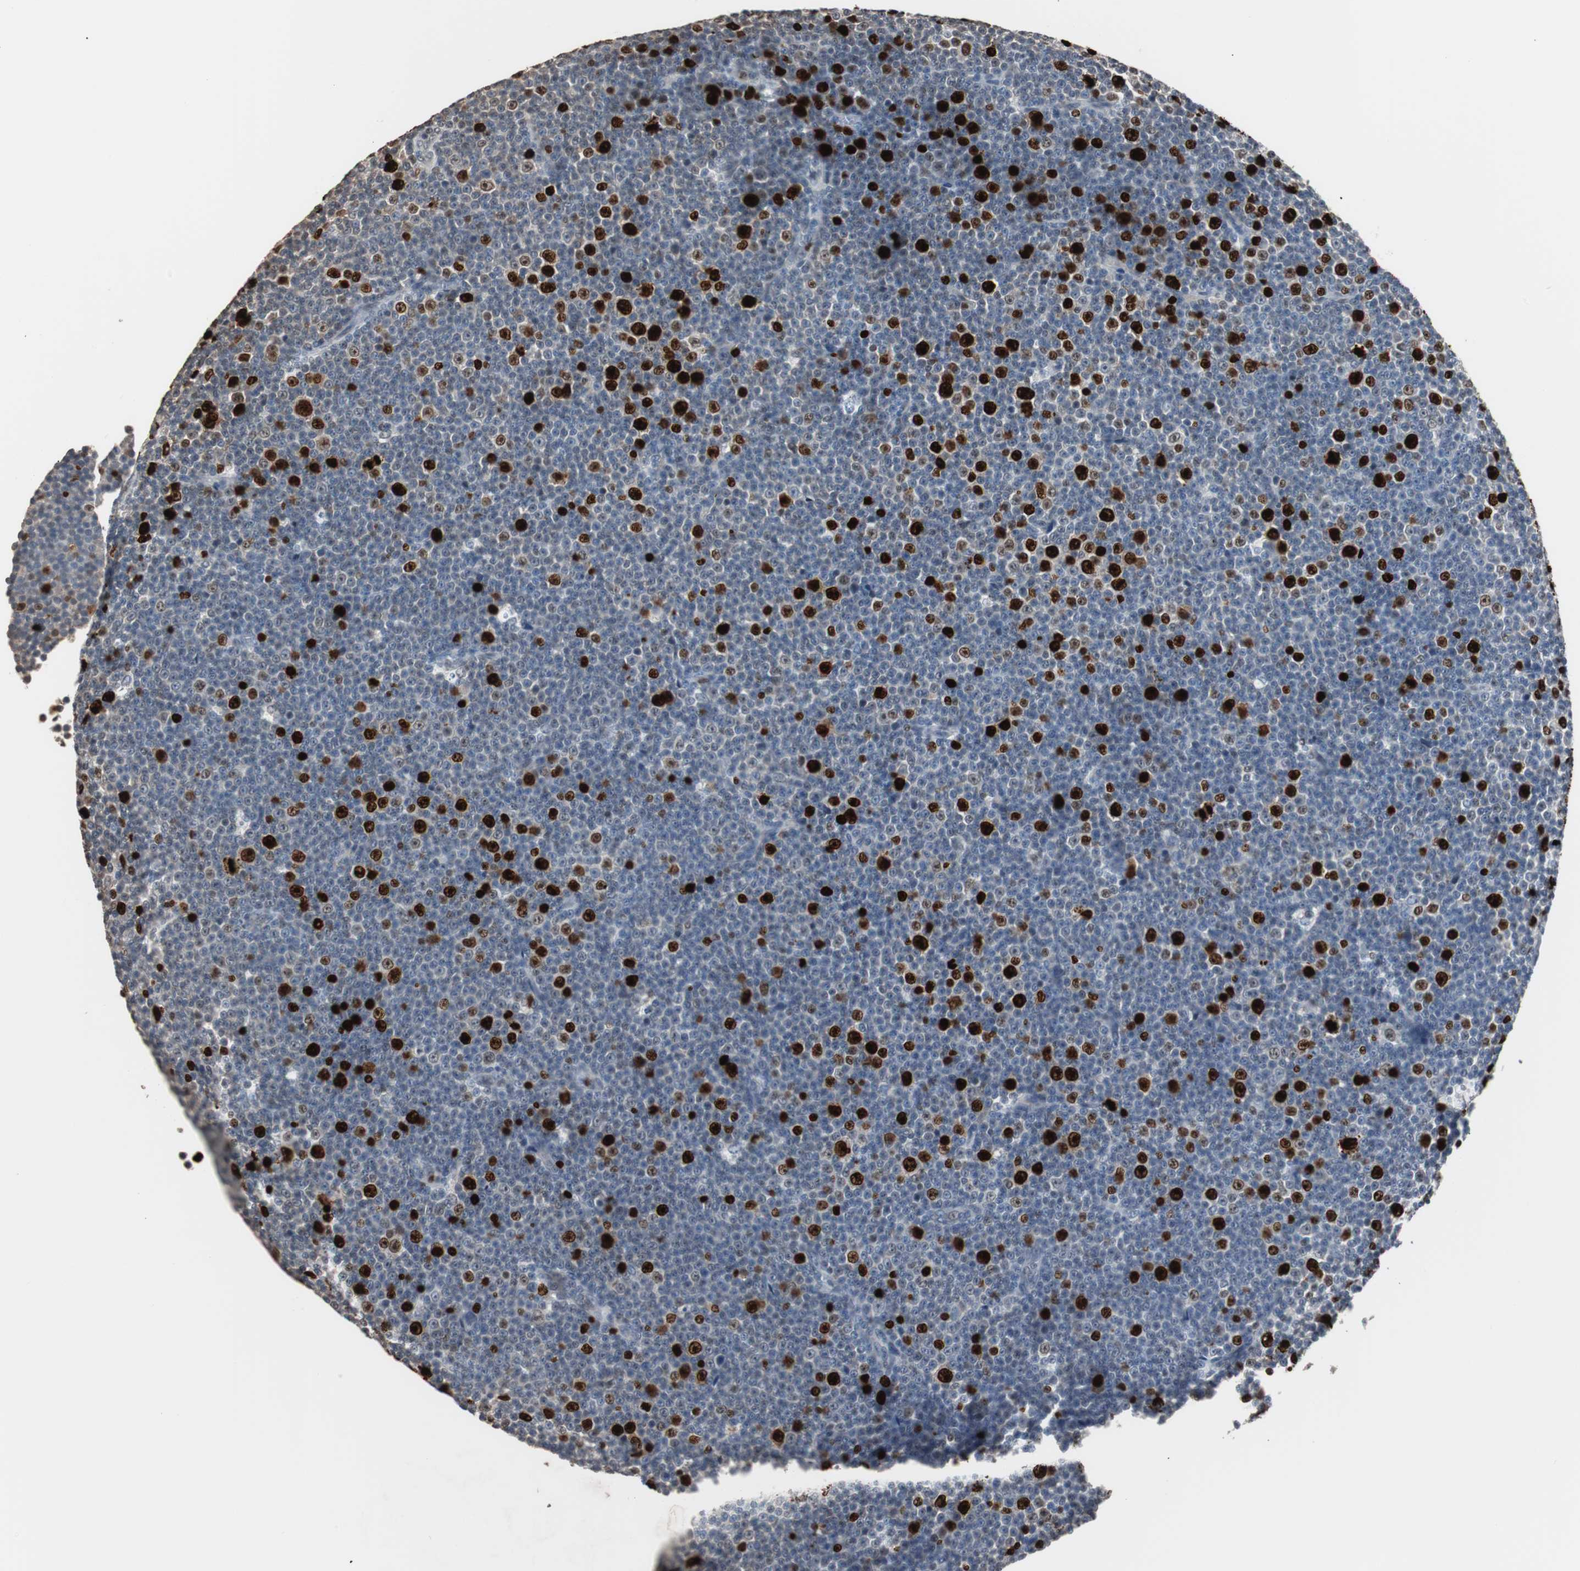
{"staining": {"intensity": "strong", "quantity": "<25%", "location": "nuclear"}, "tissue": "lymphoma", "cell_type": "Tumor cells", "image_type": "cancer", "snomed": [{"axis": "morphology", "description": "Malignant lymphoma, non-Hodgkin's type, Low grade"}, {"axis": "topography", "description": "Lymph node"}], "caption": "Malignant lymphoma, non-Hodgkin's type (low-grade) stained for a protein reveals strong nuclear positivity in tumor cells.", "gene": "TOP2A", "patient": {"sex": "female", "age": 67}}